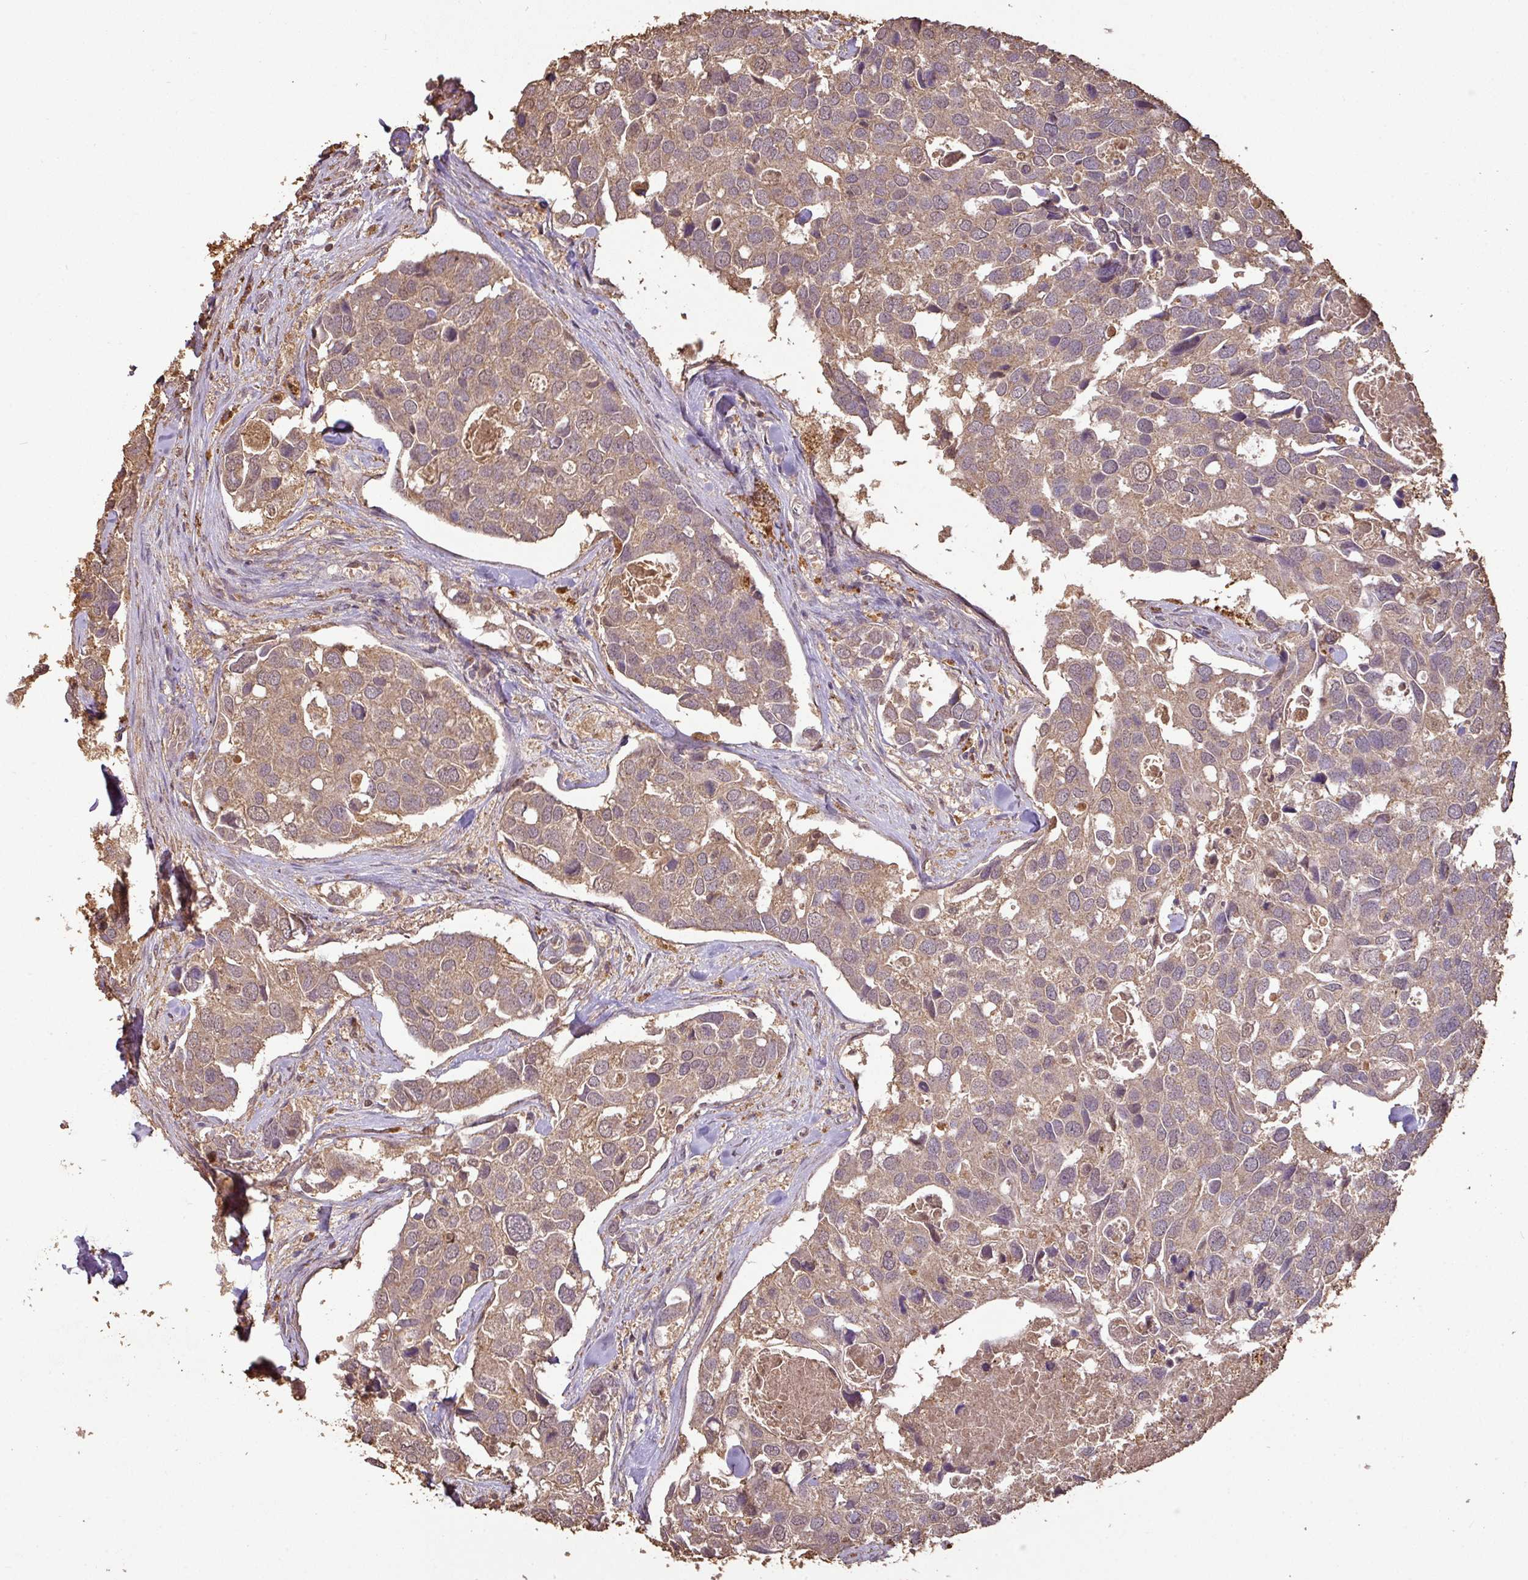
{"staining": {"intensity": "moderate", "quantity": ">75%", "location": "cytoplasmic/membranous"}, "tissue": "breast cancer", "cell_type": "Tumor cells", "image_type": "cancer", "snomed": [{"axis": "morphology", "description": "Duct carcinoma"}, {"axis": "topography", "description": "Breast"}], "caption": "Human breast intraductal carcinoma stained with a brown dye demonstrates moderate cytoplasmic/membranous positive positivity in approximately >75% of tumor cells.", "gene": "ATAT1", "patient": {"sex": "female", "age": 83}}